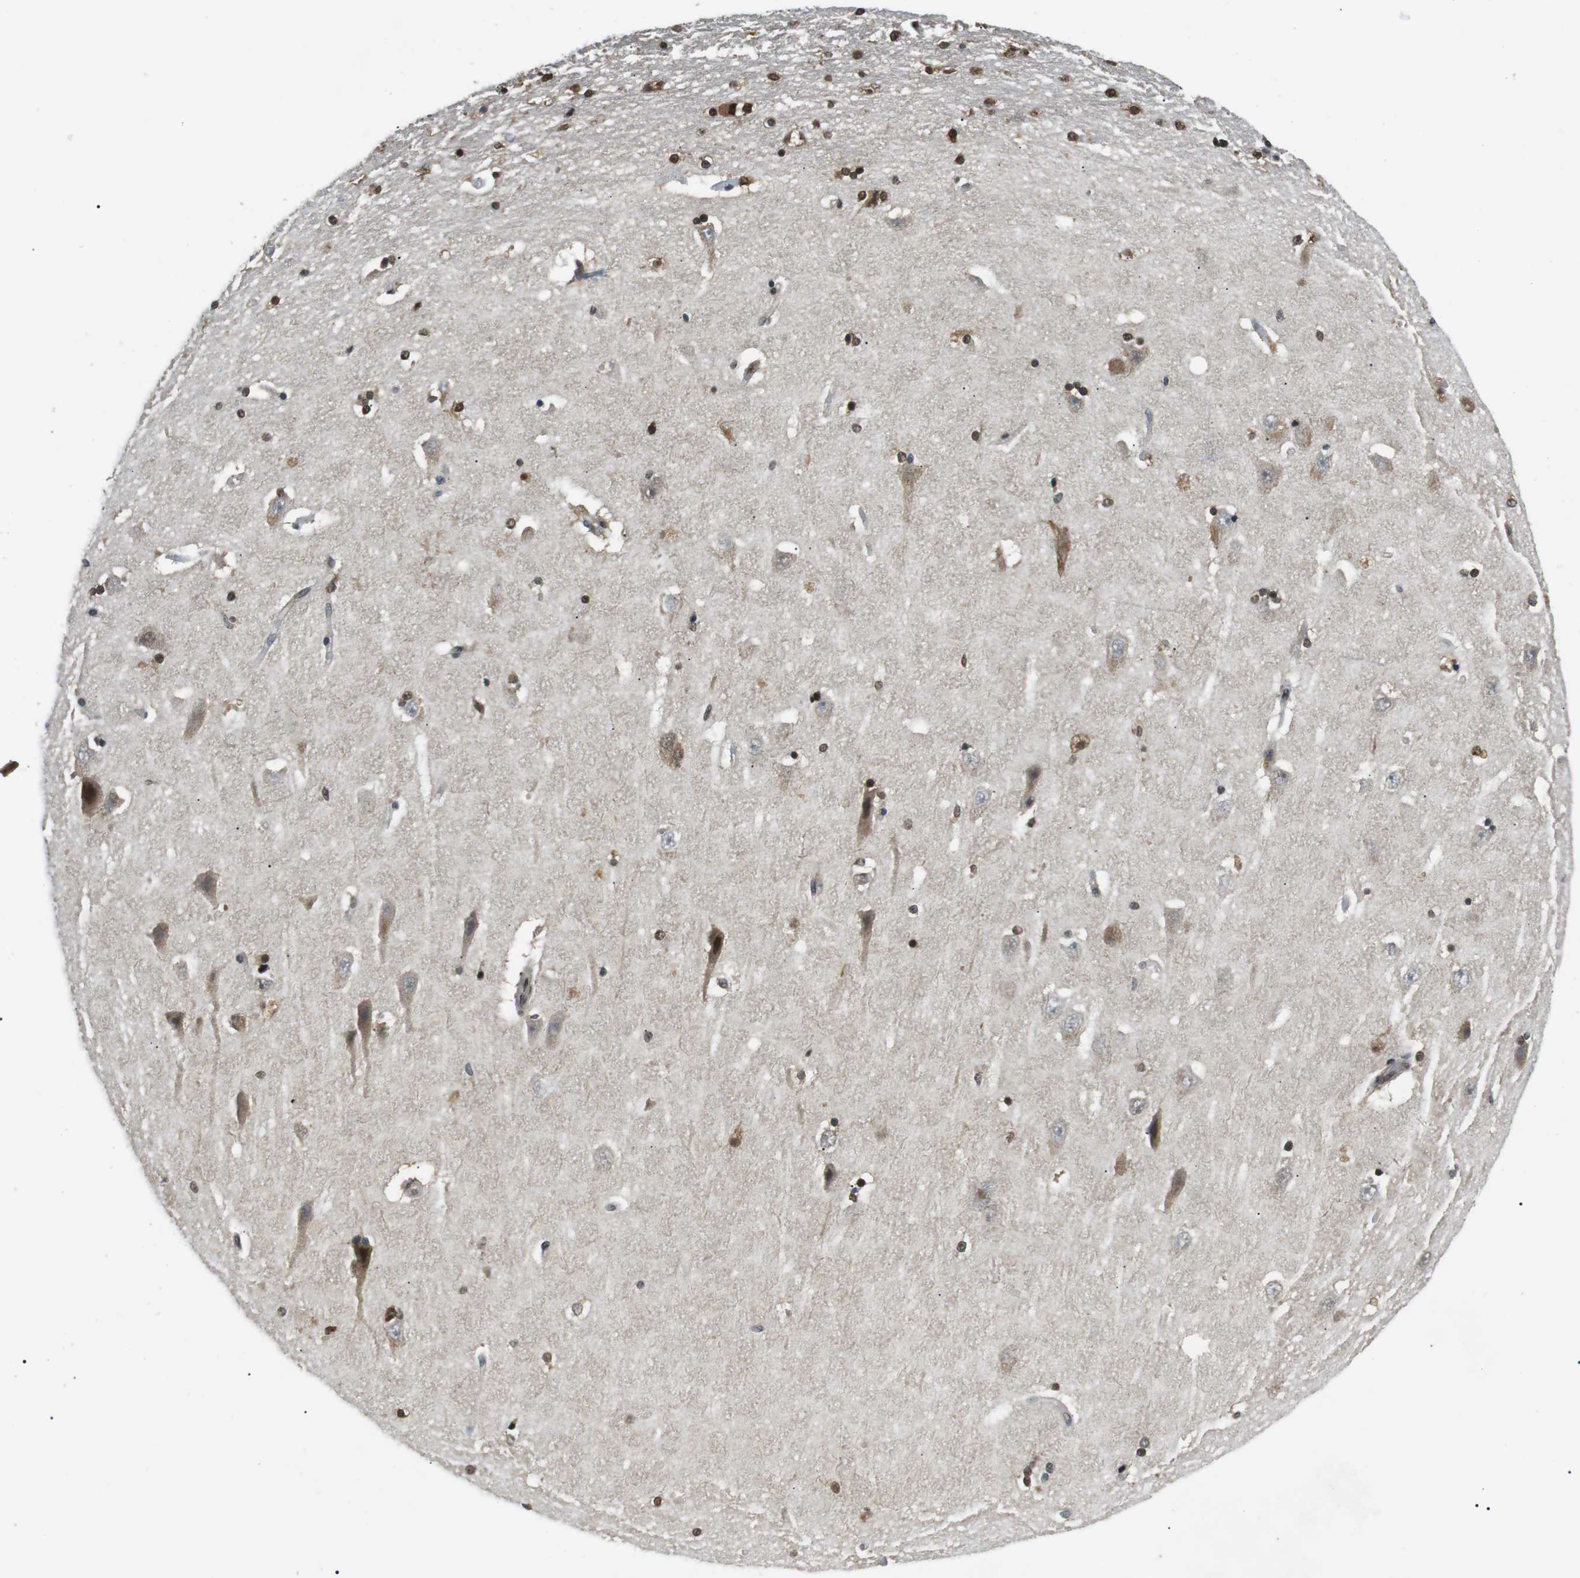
{"staining": {"intensity": "strong", "quantity": "25%-75%", "location": "cytoplasmic/membranous,nuclear"}, "tissue": "hippocampus", "cell_type": "Glial cells", "image_type": "normal", "snomed": [{"axis": "morphology", "description": "Normal tissue, NOS"}, {"axis": "topography", "description": "Hippocampus"}], "caption": "Immunohistochemistry (IHC) photomicrograph of benign hippocampus: human hippocampus stained using immunohistochemistry (IHC) exhibits high levels of strong protein expression localized specifically in the cytoplasmic/membranous,nuclear of glial cells, appearing as a cytoplasmic/membranous,nuclear brown color.", "gene": "ORAI3", "patient": {"sex": "female", "age": 54}}